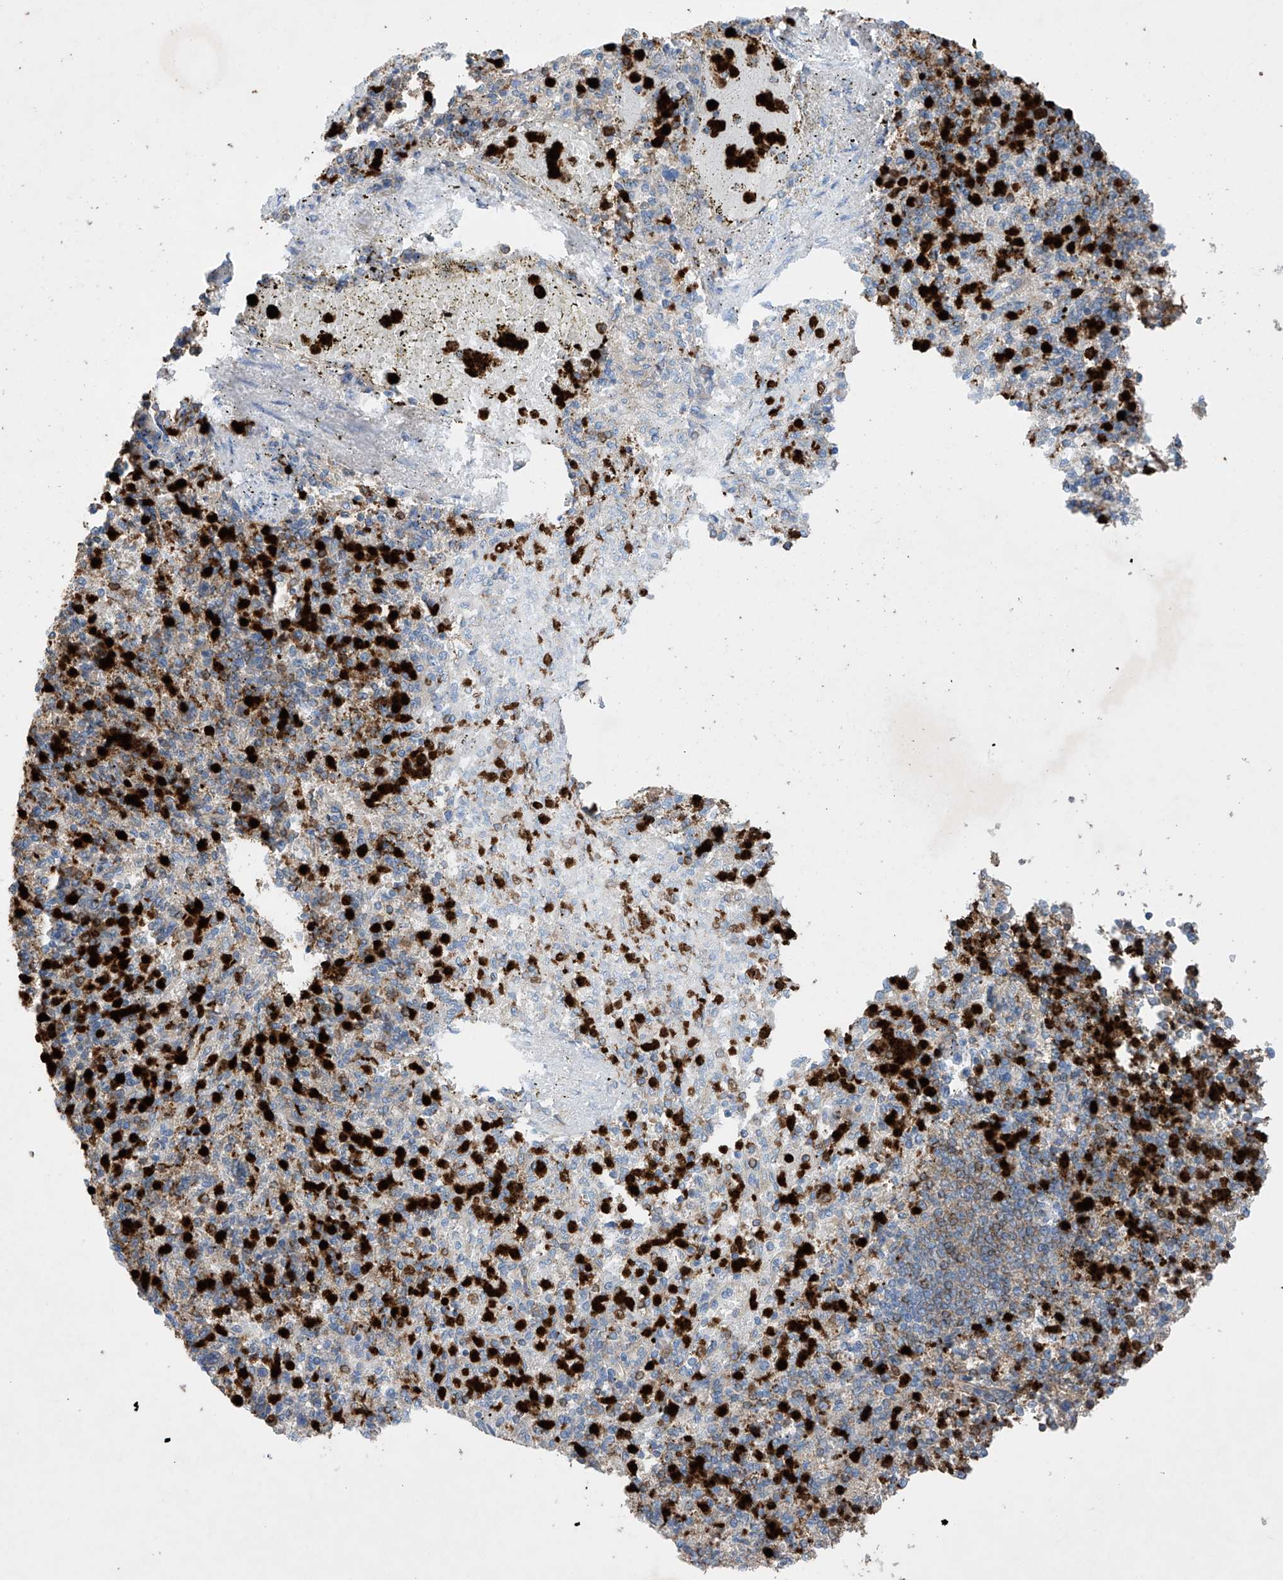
{"staining": {"intensity": "strong", "quantity": "25%-75%", "location": "cytoplasmic/membranous"}, "tissue": "spleen", "cell_type": "Cells in red pulp", "image_type": "normal", "snomed": [{"axis": "morphology", "description": "Normal tissue, NOS"}, {"axis": "topography", "description": "Spleen"}], "caption": "About 25%-75% of cells in red pulp in benign human spleen display strong cytoplasmic/membranous protein expression as visualized by brown immunohistochemical staining.", "gene": "PHACTR2", "patient": {"sex": "female", "age": 74}}